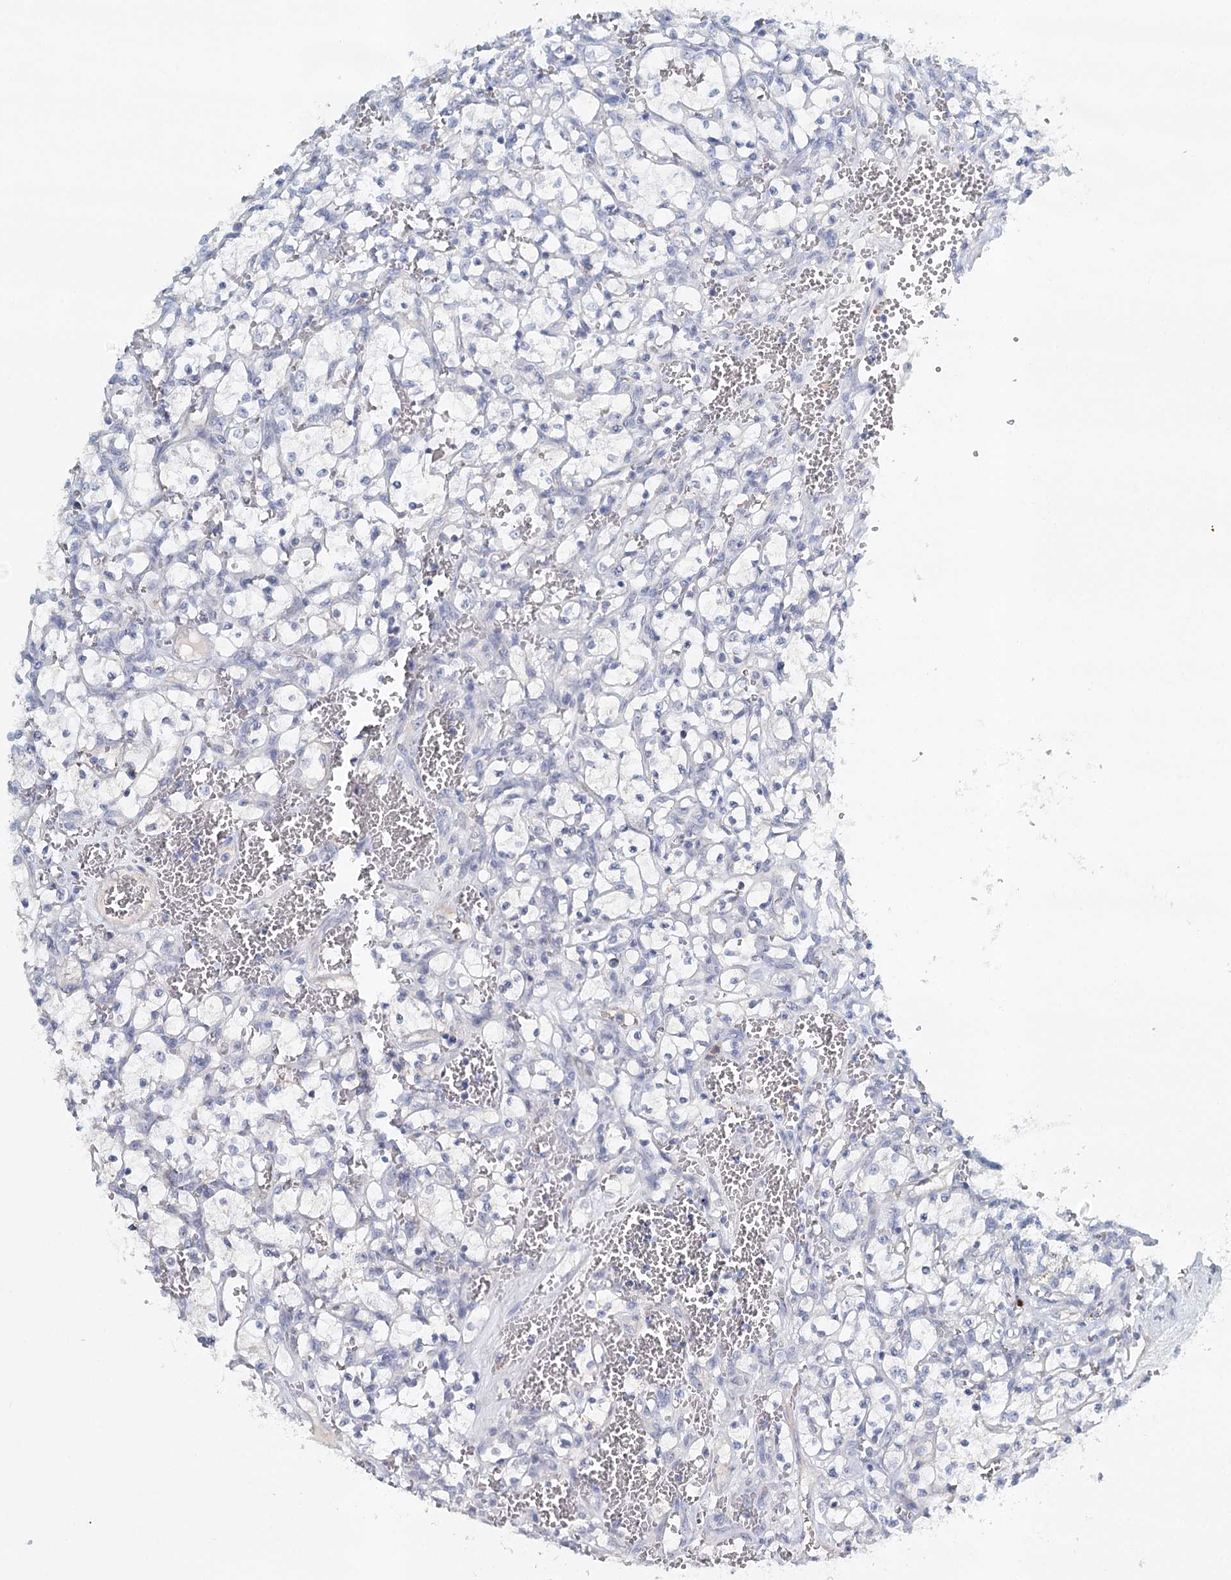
{"staining": {"intensity": "negative", "quantity": "none", "location": "none"}, "tissue": "renal cancer", "cell_type": "Tumor cells", "image_type": "cancer", "snomed": [{"axis": "morphology", "description": "Adenocarcinoma, NOS"}, {"axis": "topography", "description": "Kidney"}], "caption": "Photomicrograph shows no protein expression in tumor cells of renal cancer tissue.", "gene": "RBM43", "patient": {"sex": "female", "age": 69}}